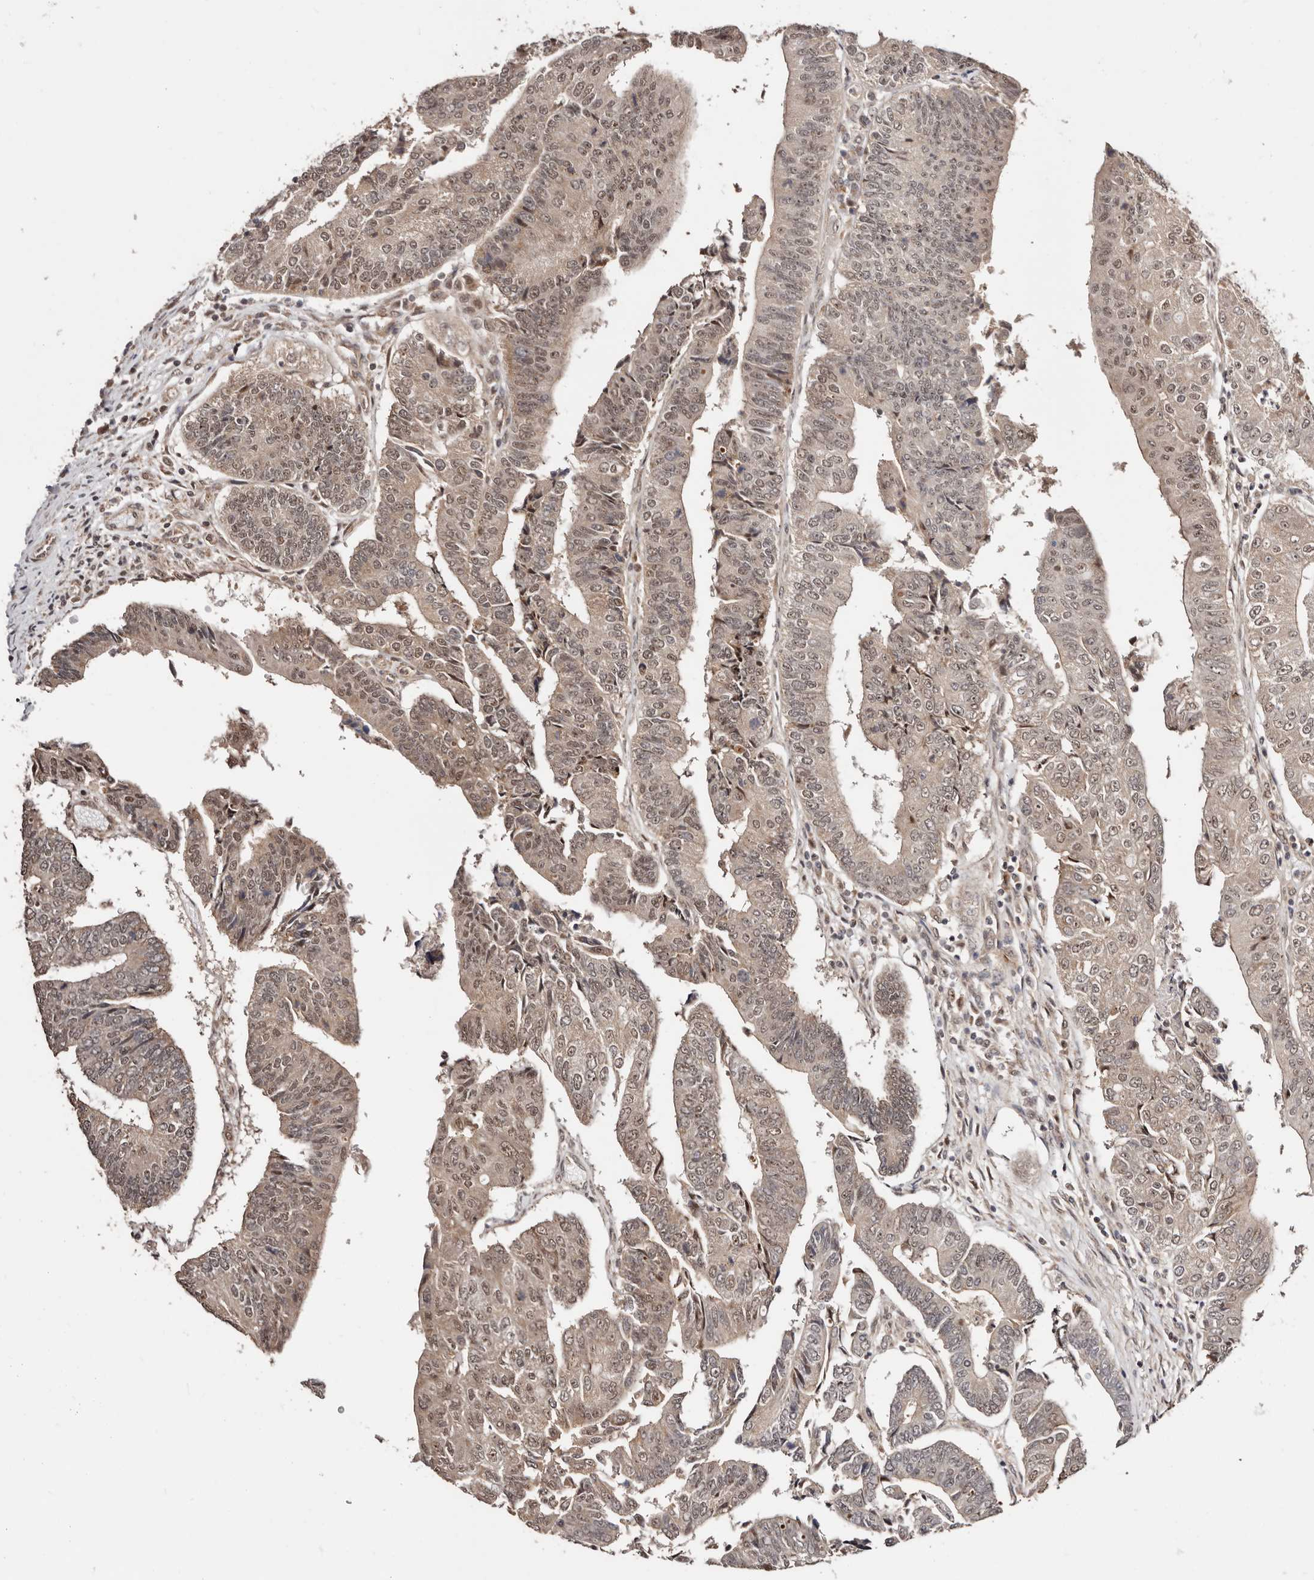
{"staining": {"intensity": "weak", "quantity": ">75%", "location": "nuclear"}, "tissue": "colorectal cancer", "cell_type": "Tumor cells", "image_type": "cancer", "snomed": [{"axis": "morphology", "description": "Adenocarcinoma, NOS"}, {"axis": "topography", "description": "Colon"}], "caption": "Colorectal cancer (adenocarcinoma) stained with a brown dye reveals weak nuclear positive staining in about >75% of tumor cells.", "gene": "CTNNBL1", "patient": {"sex": "female", "age": 67}}